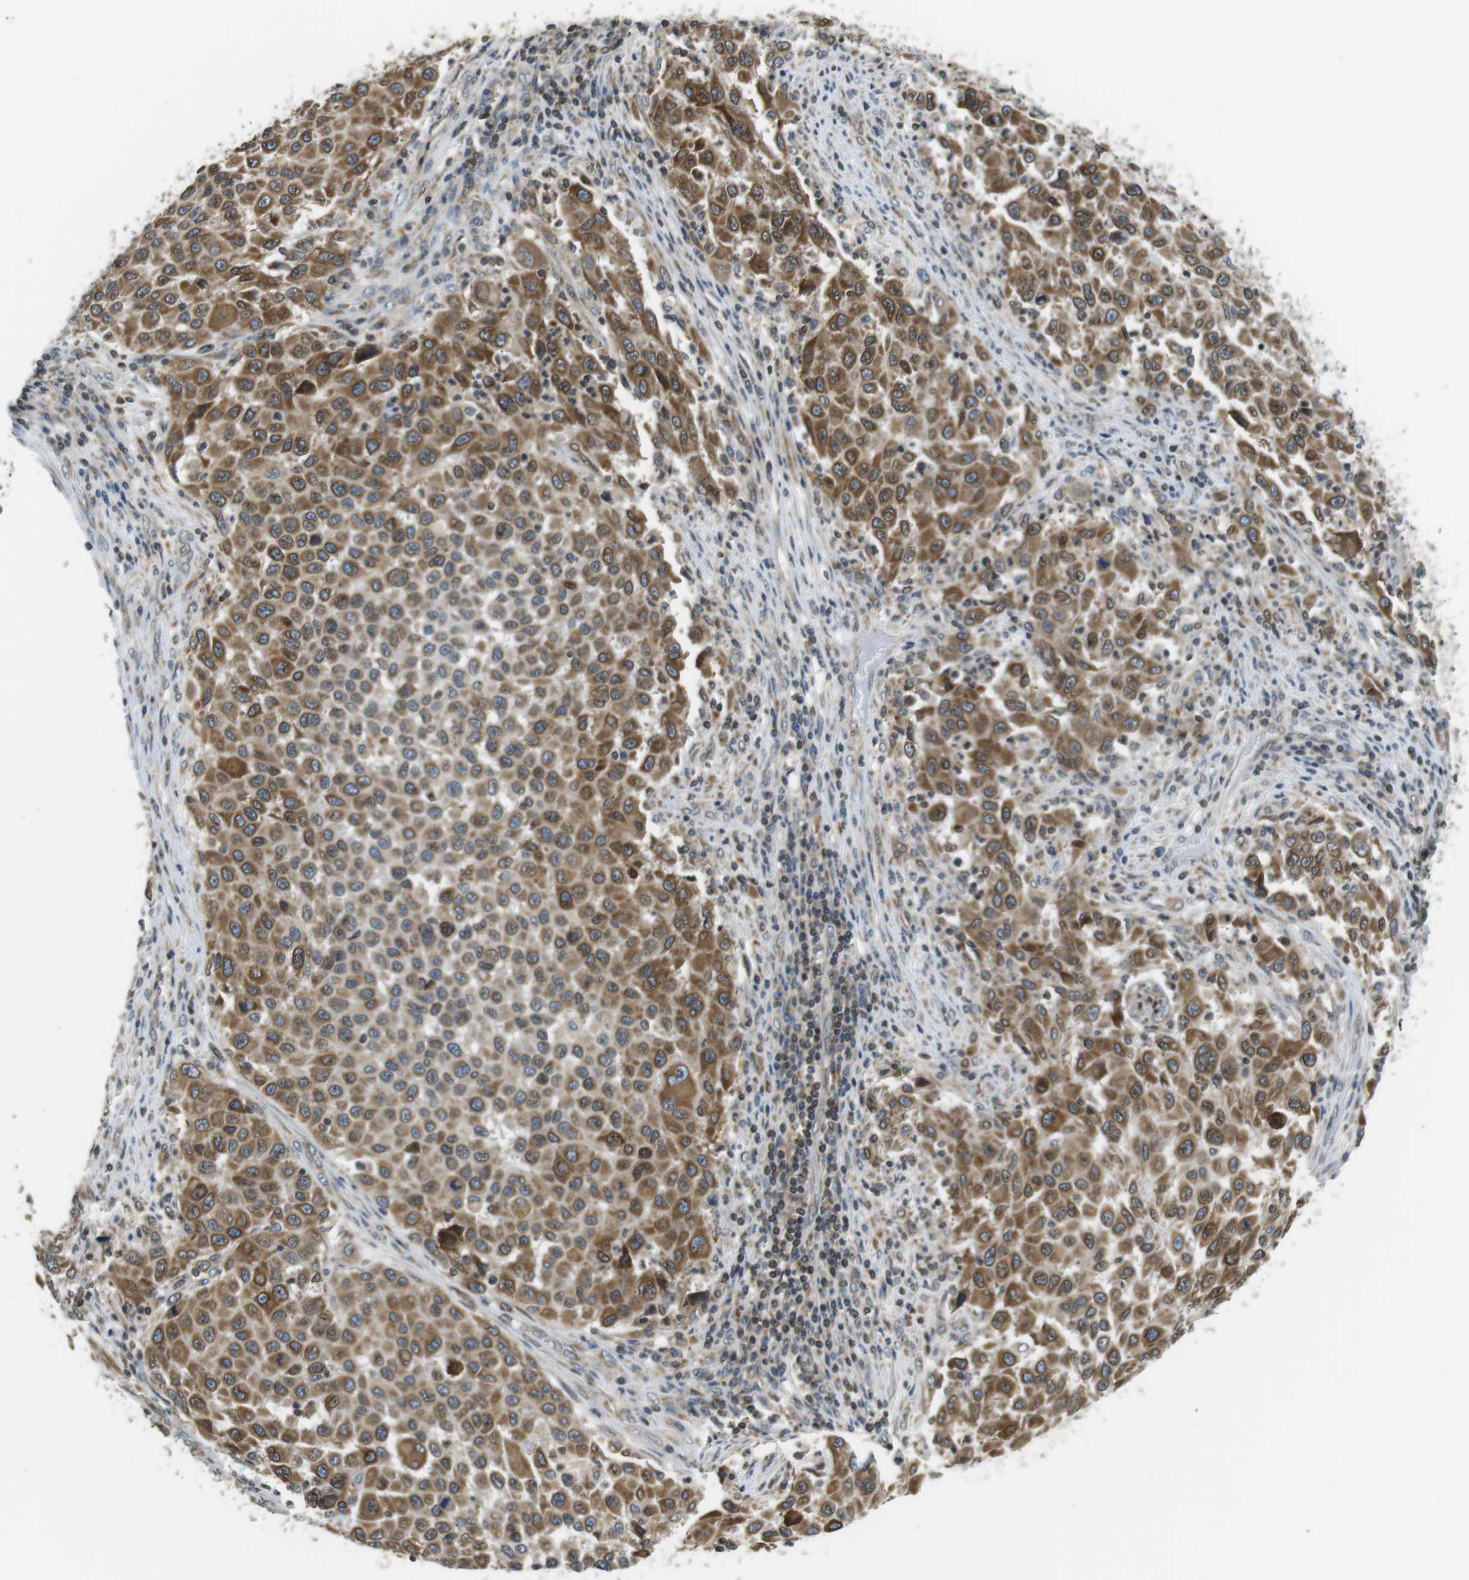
{"staining": {"intensity": "moderate", "quantity": ">75%", "location": "cytoplasmic/membranous,nuclear"}, "tissue": "melanoma", "cell_type": "Tumor cells", "image_type": "cancer", "snomed": [{"axis": "morphology", "description": "Malignant melanoma, Metastatic site"}, {"axis": "topography", "description": "Lymph node"}], "caption": "Human melanoma stained with a brown dye exhibits moderate cytoplasmic/membranous and nuclear positive expression in approximately >75% of tumor cells.", "gene": "TMX4", "patient": {"sex": "male", "age": 61}}